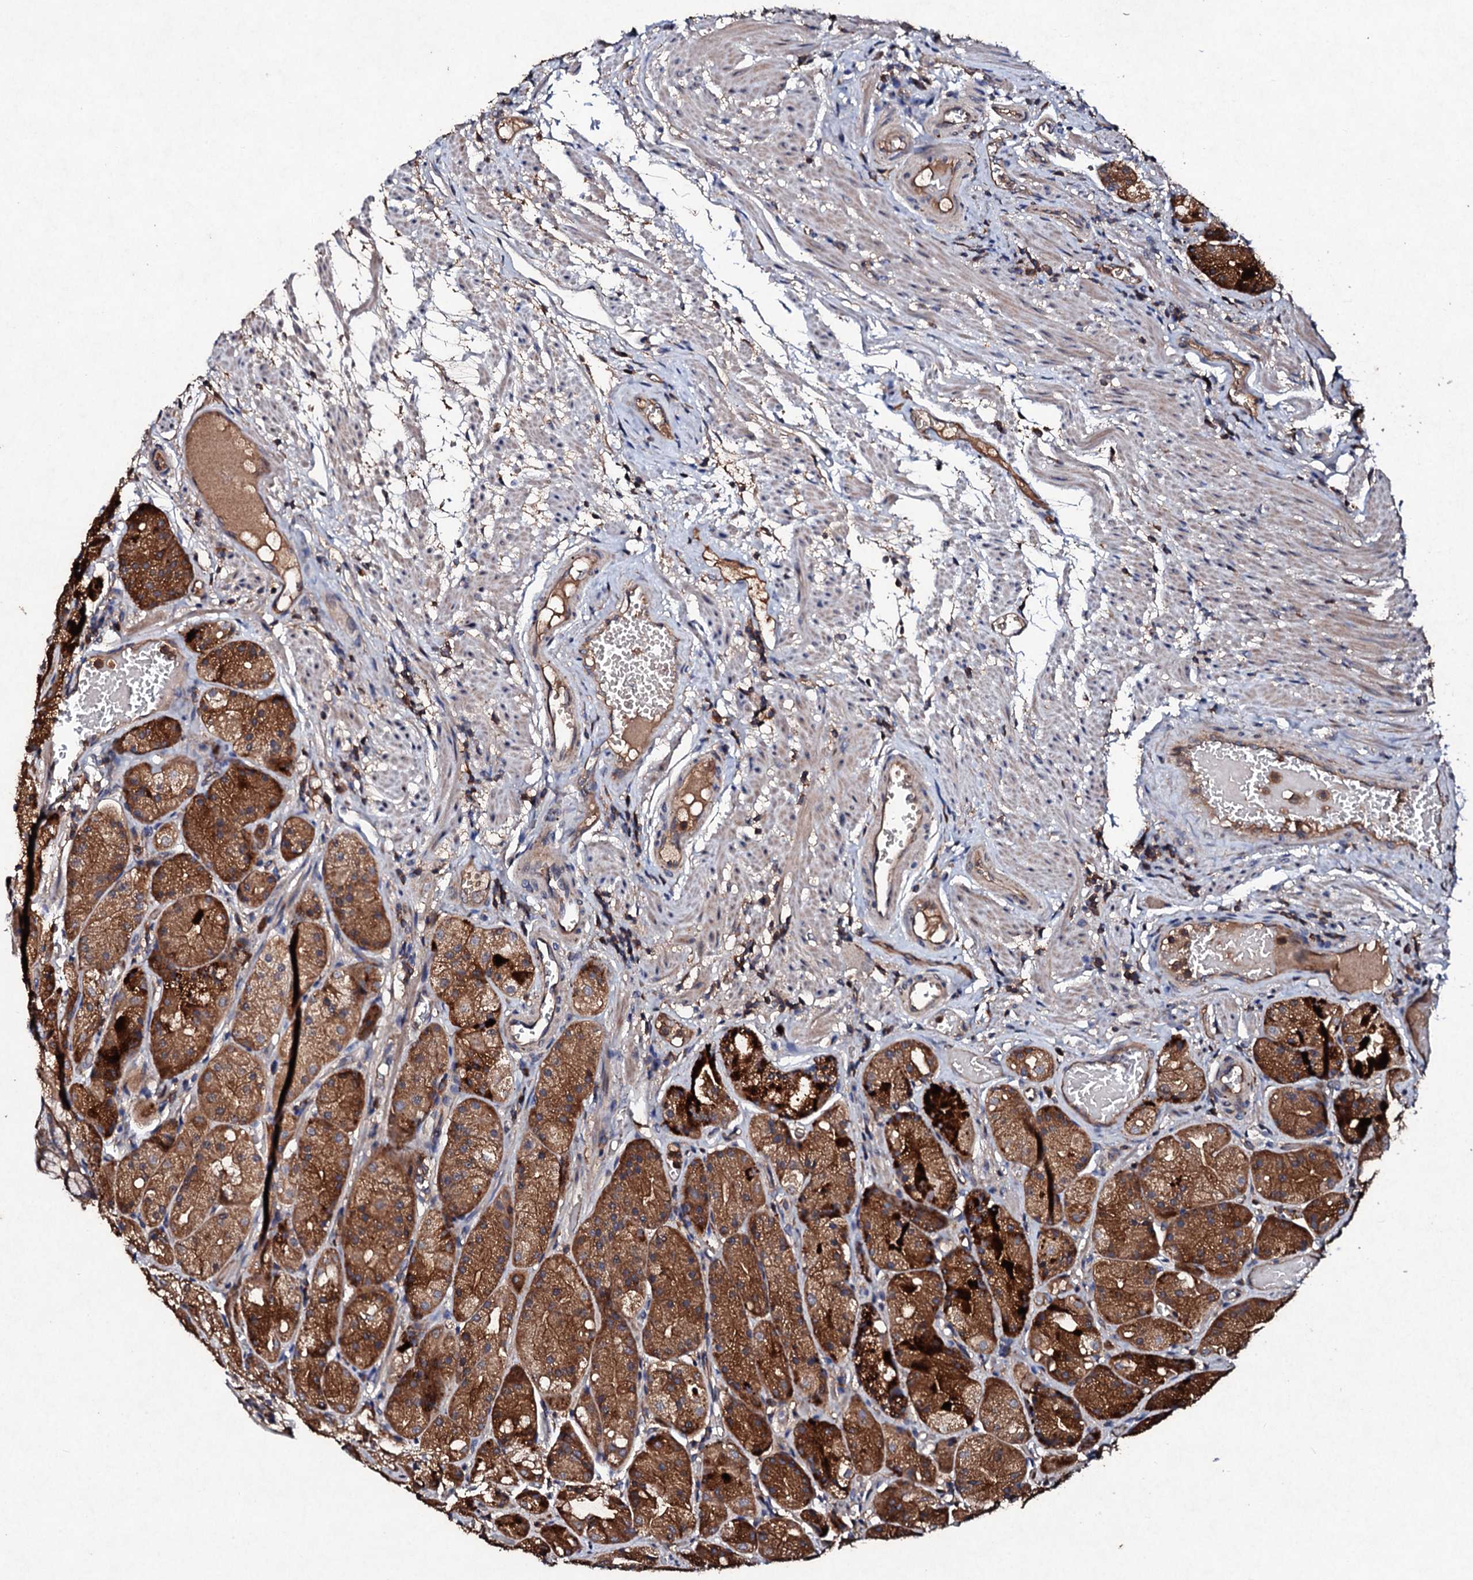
{"staining": {"intensity": "strong", "quantity": ">75%", "location": "cytoplasmic/membranous"}, "tissue": "stomach", "cell_type": "Glandular cells", "image_type": "normal", "snomed": [{"axis": "morphology", "description": "Normal tissue, NOS"}, {"axis": "topography", "description": "Stomach, upper"}], "caption": "Protein expression by immunohistochemistry (IHC) demonstrates strong cytoplasmic/membranous staining in approximately >75% of glandular cells in normal stomach. Using DAB (3,3'-diaminobenzidine) (brown) and hematoxylin (blue) stains, captured at high magnification using brightfield microscopy.", "gene": "KERA", "patient": {"sex": "male", "age": 72}}